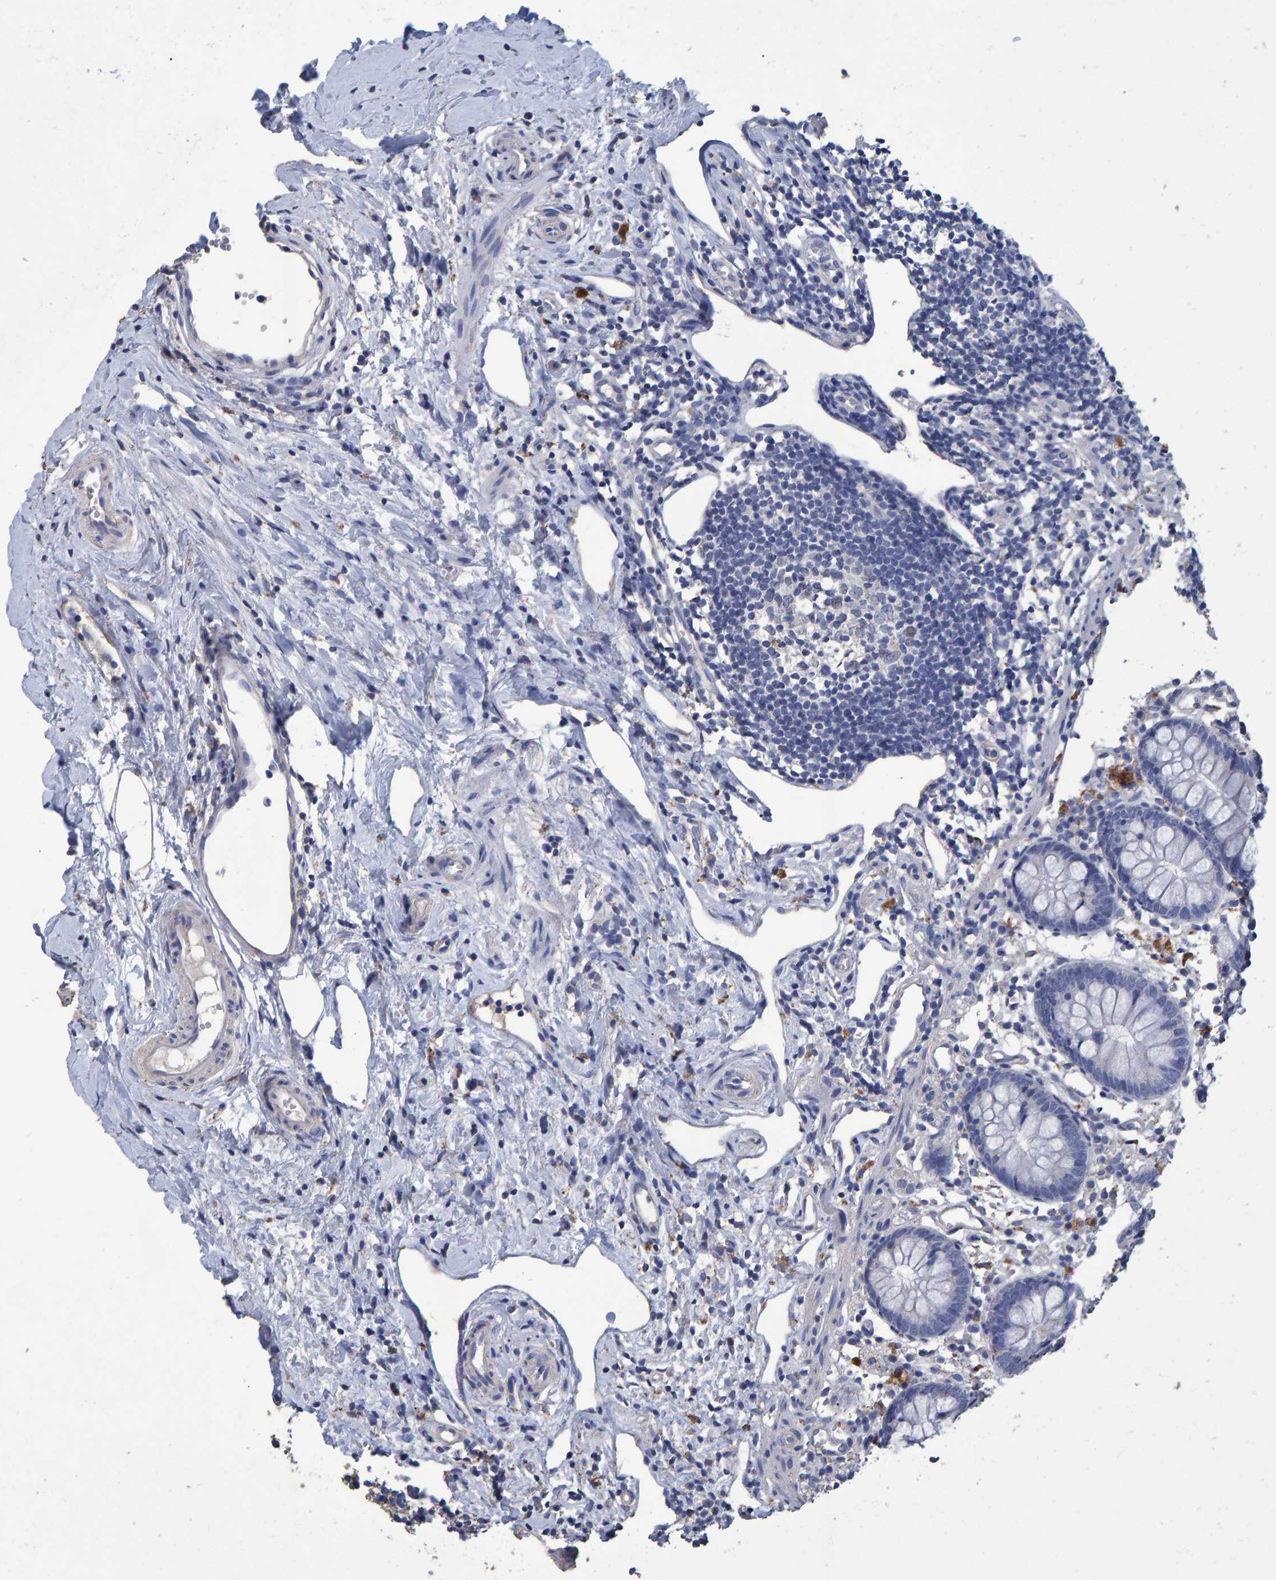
{"staining": {"intensity": "negative", "quantity": "none", "location": "none"}, "tissue": "appendix", "cell_type": "Glandular cells", "image_type": "normal", "snomed": [{"axis": "morphology", "description": "Normal tissue, NOS"}, {"axis": "topography", "description": "Appendix"}], "caption": "The immunohistochemistry (IHC) image has no significant expression in glandular cells of appendix.", "gene": "HEMGN", "patient": {"sex": "female", "age": 20}}